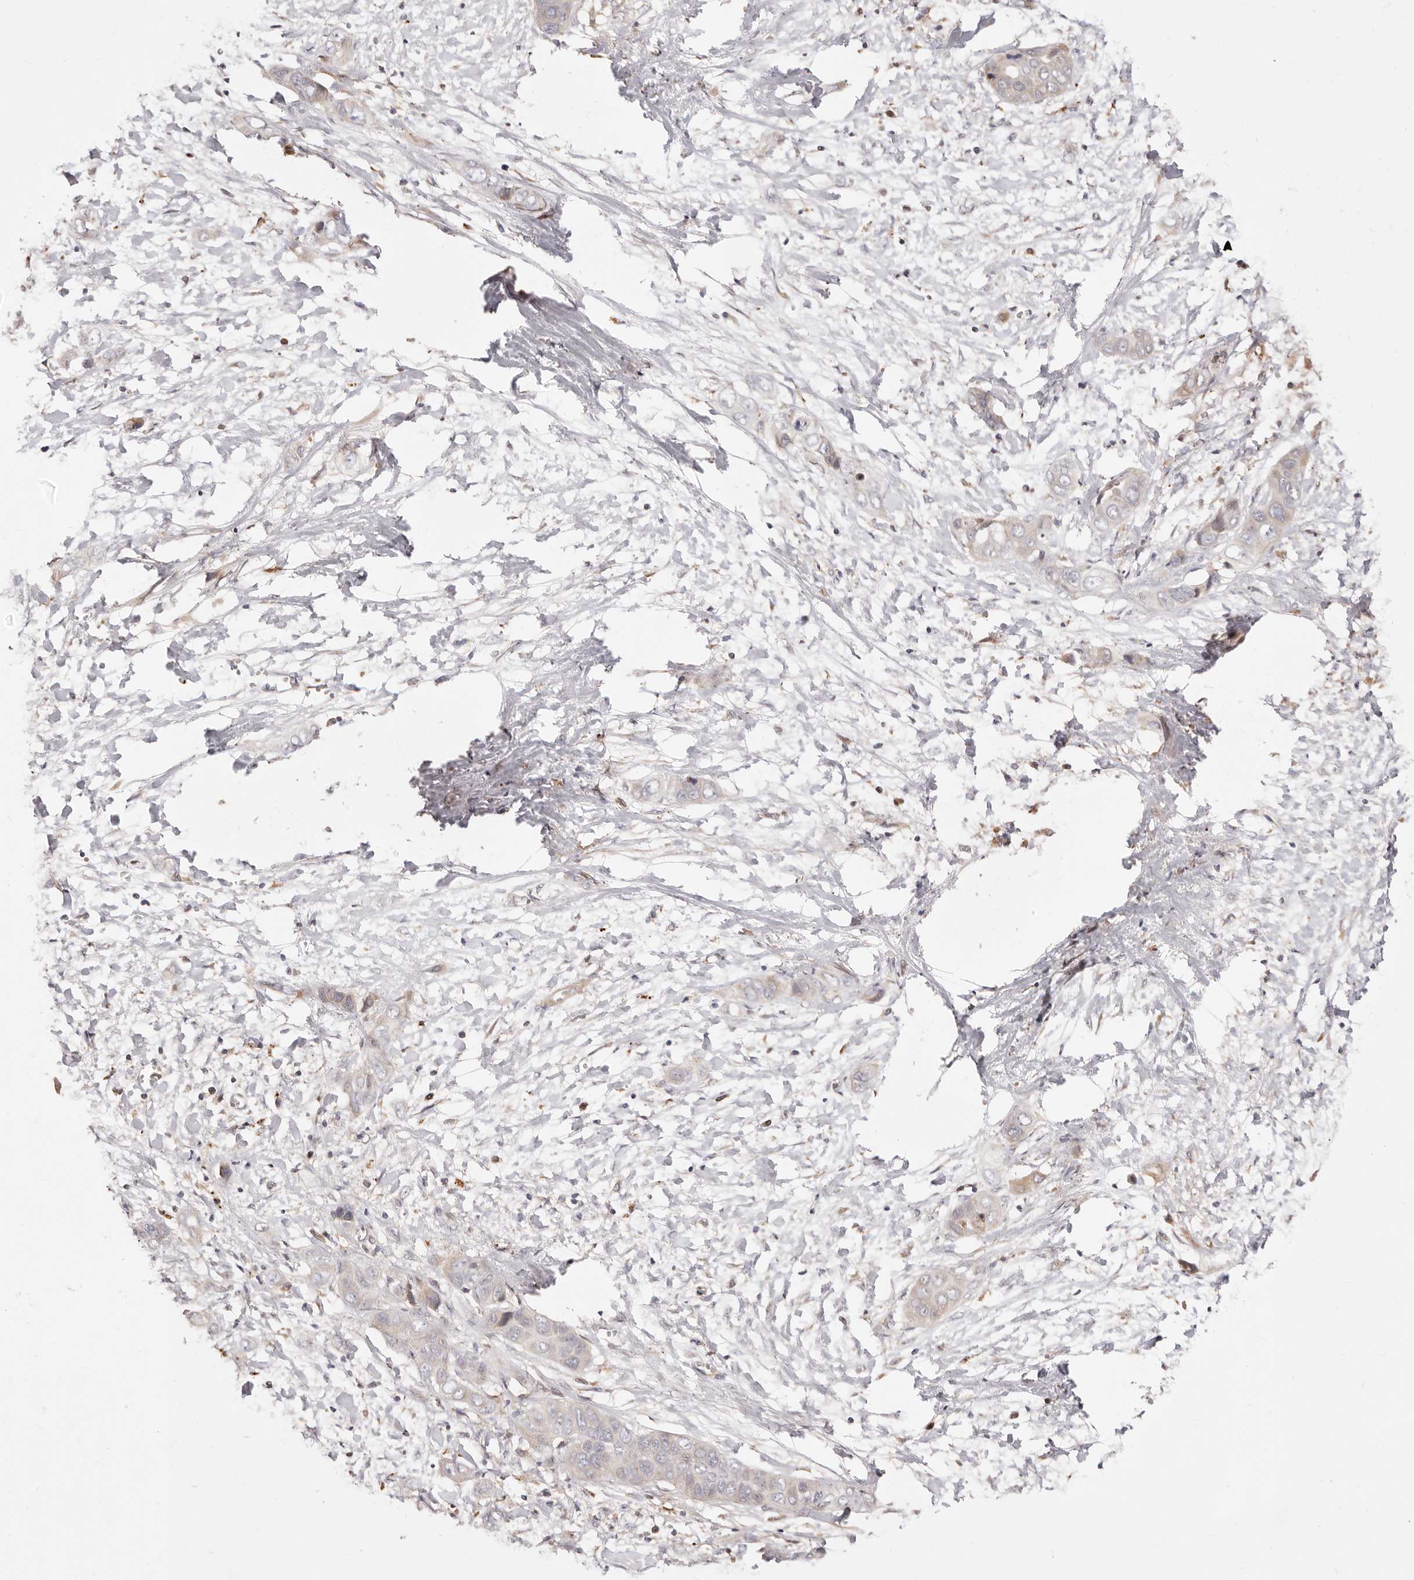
{"staining": {"intensity": "negative", "quantity": "none", "location": "none"}, "tissue": "liver cancer", "cell_type": "Tumor cells", "image_type": "cancer", "snomed": [{"axis": "morphology", "description": "Cholangiocarcinoma"}, {"axis": "topography", "description": "Liver"}], "caption": "Tumor cells show no significant protein expression in liver cholangiocarcinoma.", "gene": "MAPK1", "patient": {"sex": "female", "age": 52}}